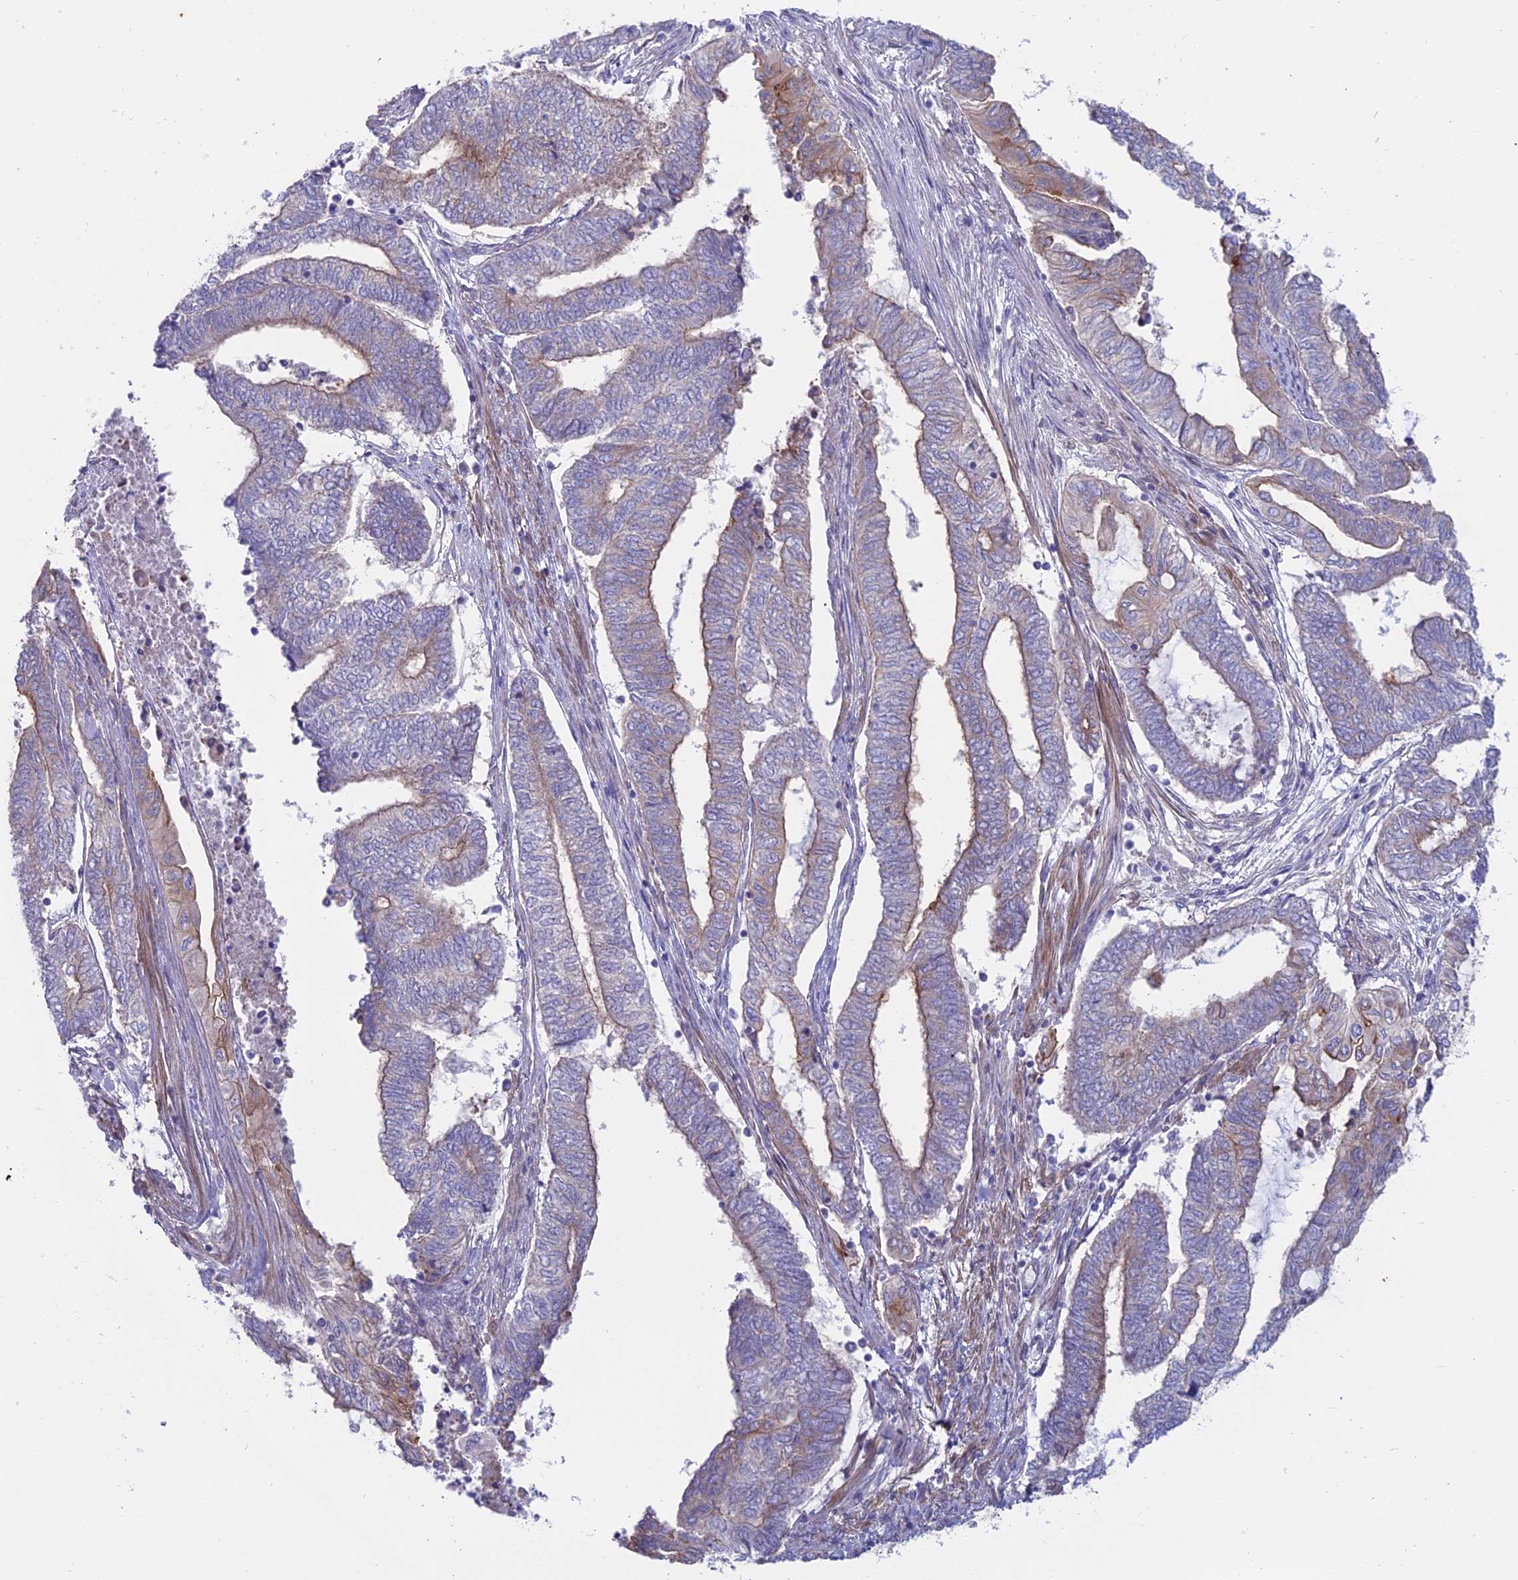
{"staining": {"intensity": "moderate", "quantity": "<25%", "location": "cytoplasmic/membranous"}, "tissue": "endometrial cancer", "cell_type": "Tumor cells", "image_type": "cancer", "snomed": [{"axis": "morphology", "description": "Adenocarcinoma, NOS"}, {"axis": "topography", "description": "Uterus"}, {"axis": "topography", "description": "Endometrium"}], "caption": "A brown stain labels moderate cytoplasmic/membranous expression of a protein in endometrial cancer (adenocarcinoma) tumor cells.", "gene": "MYO5B", "patient": {"sex": "female", "age": 70}}